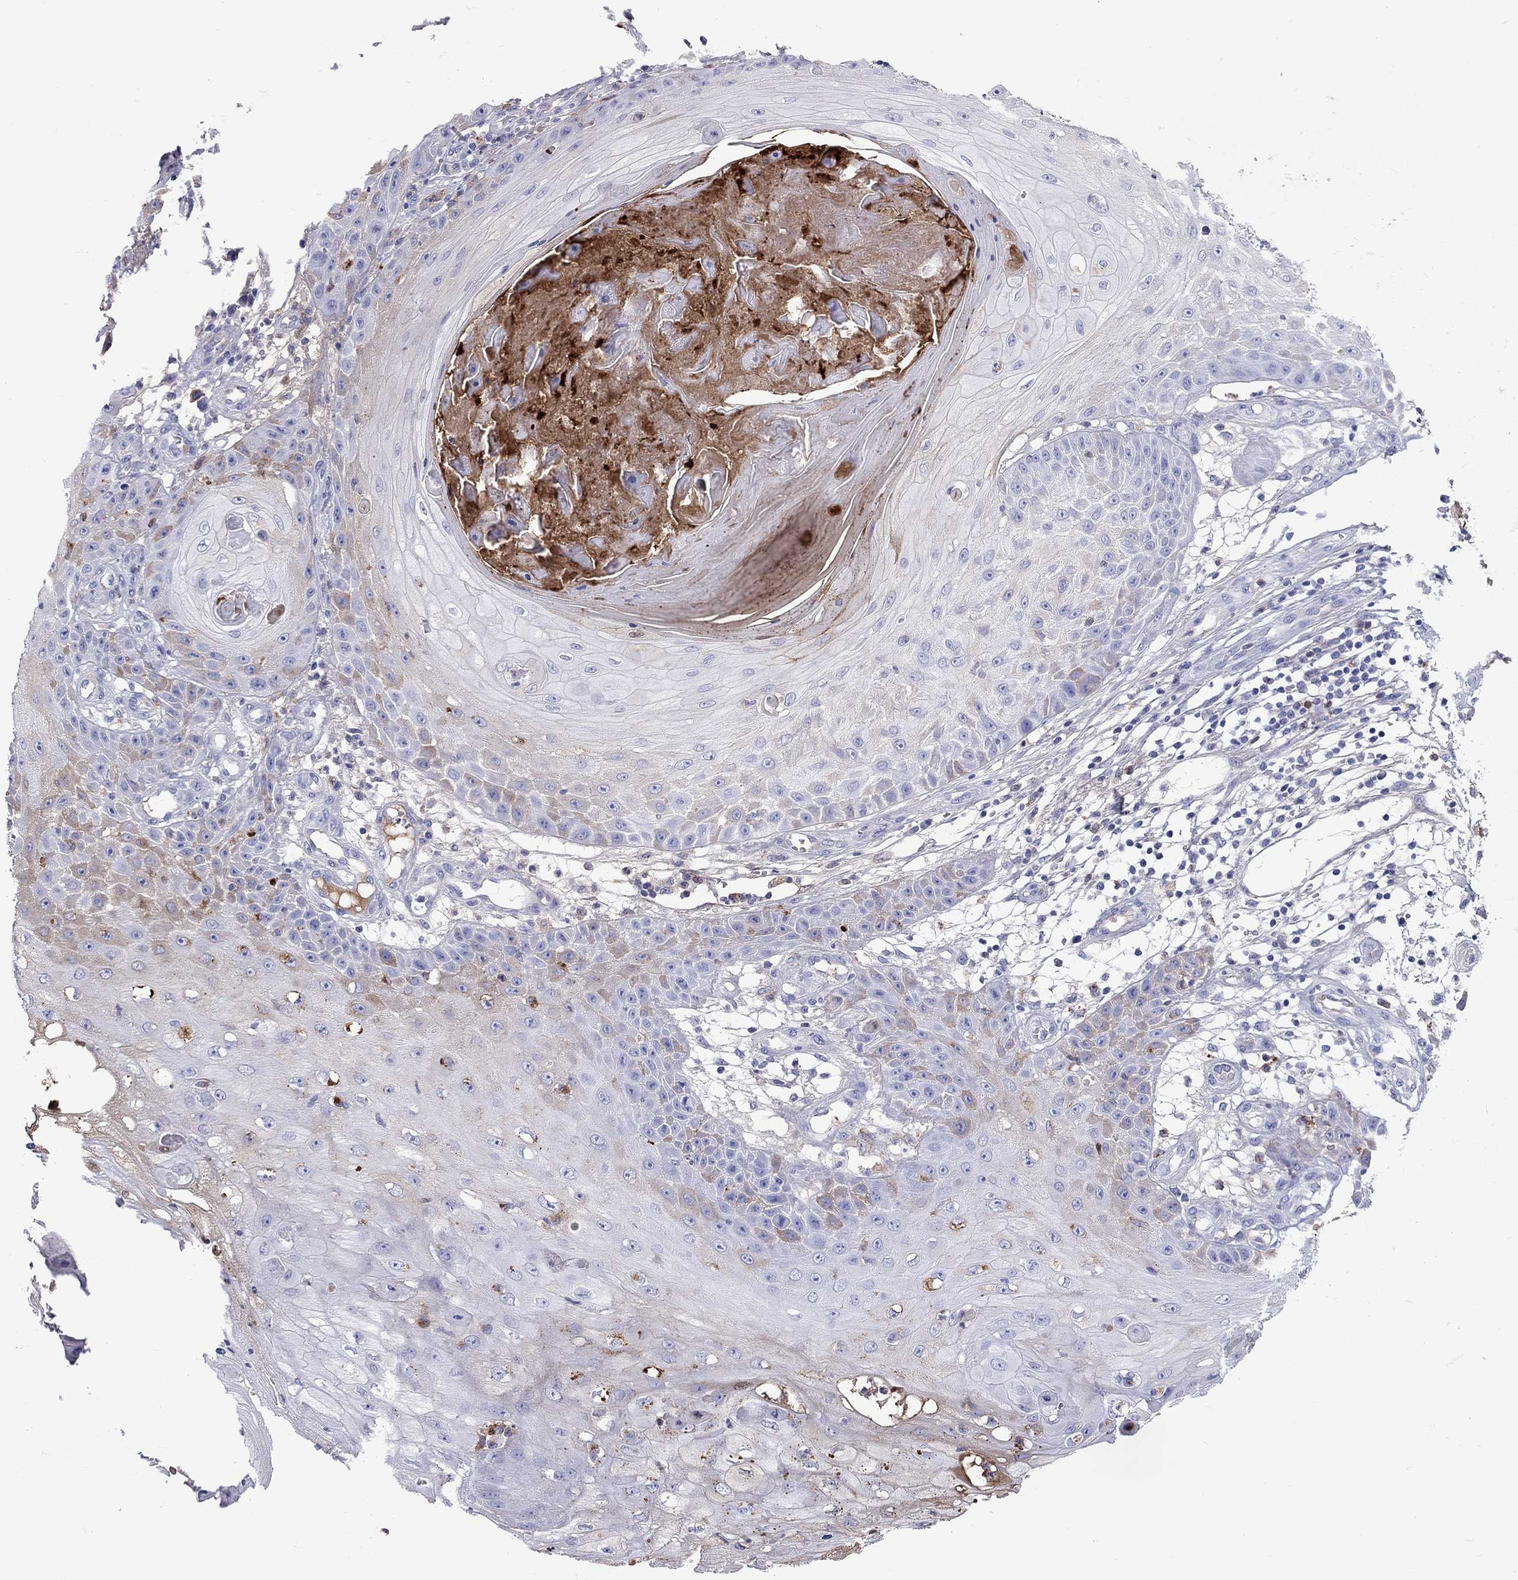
{"staining": {"intensity": "weak", "quantity": "<25%", "location": "cytoplasmic/membranous"}, "tissue": "skin cancer", "cell_type": "Tumor cells", "image_type": "cancer", "snomed": [{"axis": "morphology", "description": "Squamous cell carcinoma, NOS"}, {"axis": "topography", "description": "Skin"}], "caption": "Protein analysis of skin squamous cell carcinoma demonstrates no significant positivity in tumor cells. (DAB (3,3'-diaminobenzidine) IHC with hematoxylin counter stain).", "gene": "SERPINA3", "patient": {"sex": "male", "age": 70}}